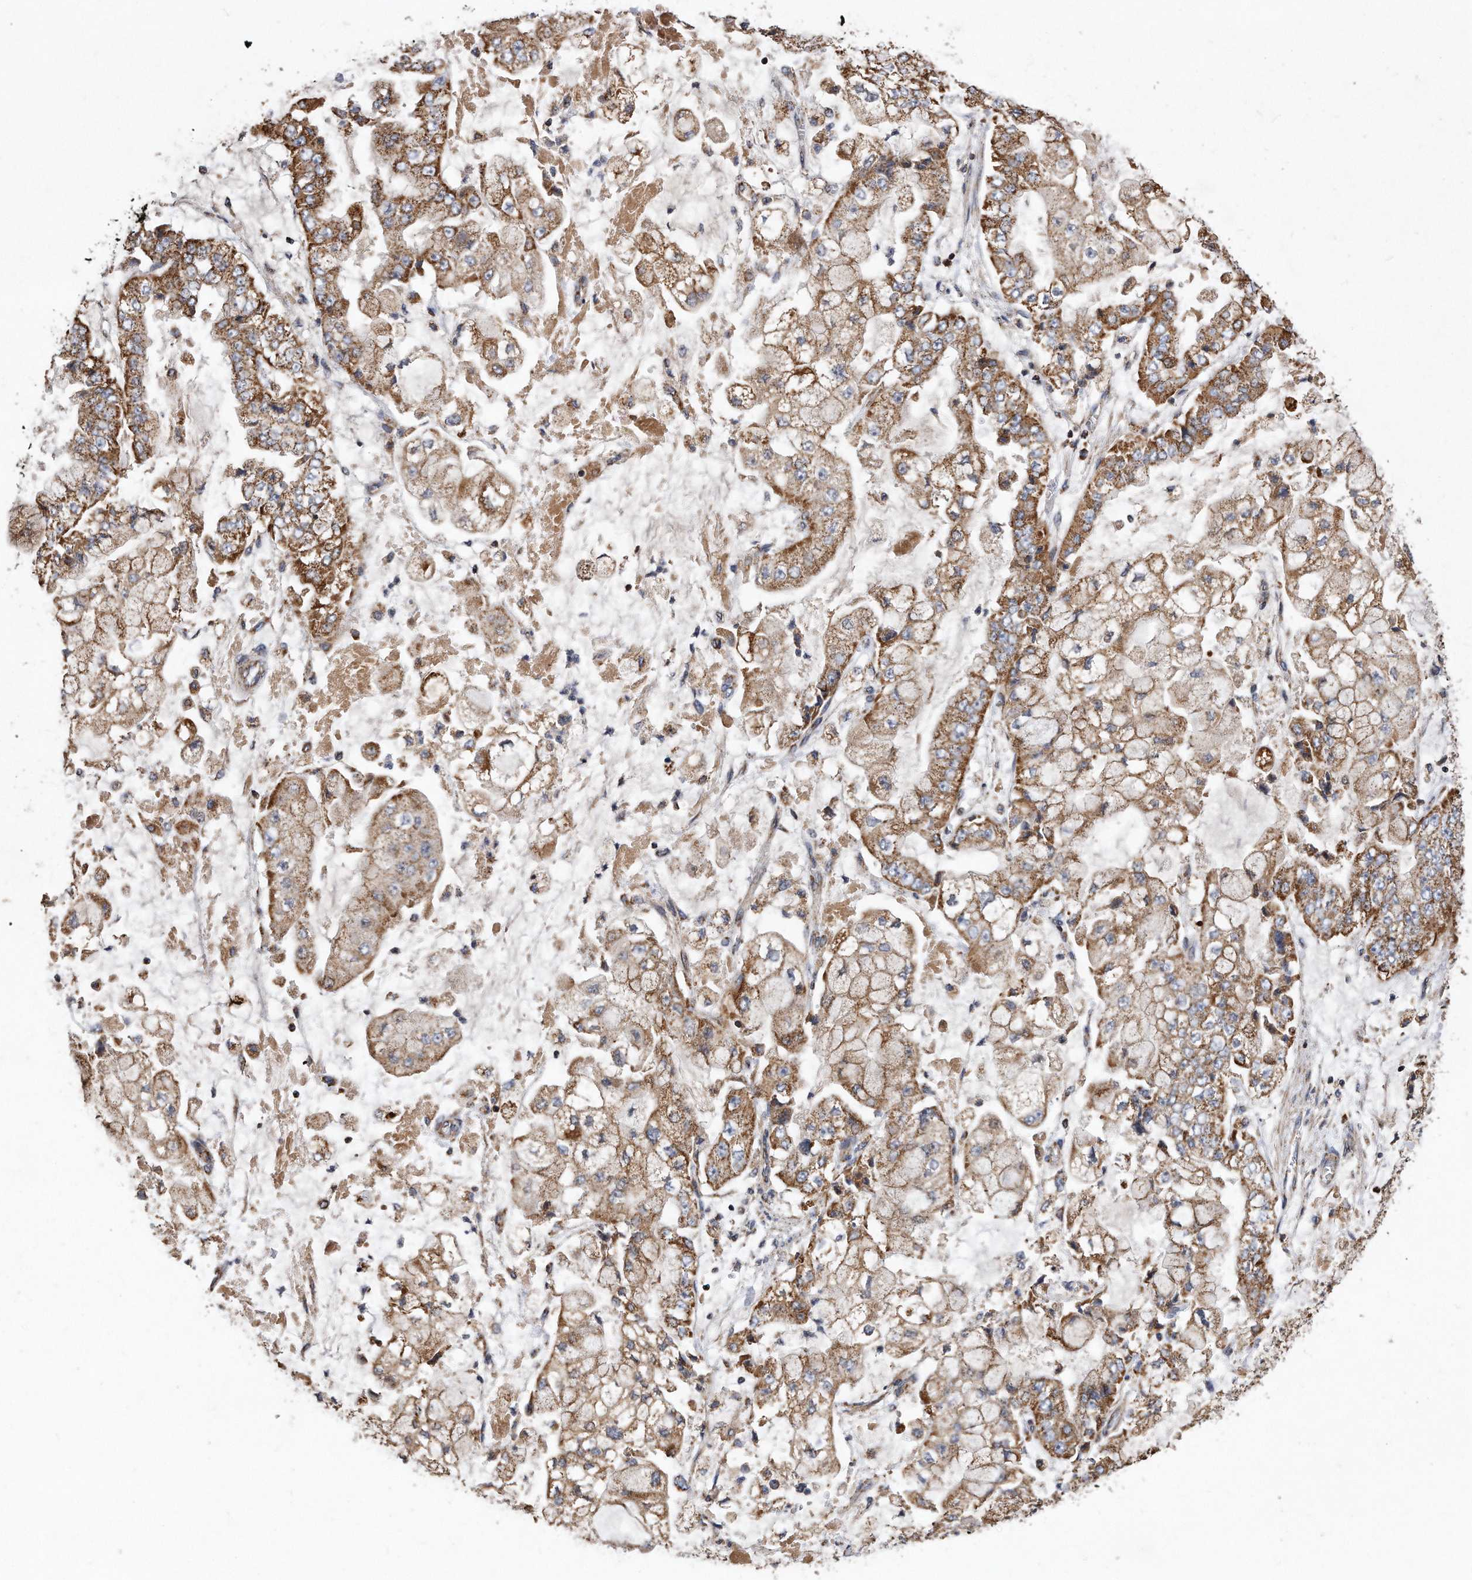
{"staining": {"intensity": "moderate", "quantity": ">75%", "location": "cytoplasmic/membranous"}, "tissue": "stomach cancer", "cell_type": "Tumor cells", "image_type": "cancer", "snomed": [{"axis": "morphology", "description": "Adenocarcinoma, NOS"}, {"axis": "topography", "description": "Stomach"}], "caption": "IHC micrograph of neoplastic tissue: human adenocarcinoma (stomach) stained using immunohistochemistry (IHC) exhibits medium levels of moderate protein expression localized specifically in the cytoplasmic/membranous of tumor cells, appearing as a cytoplasmic/membranous brown color.", "gene": "PPP5C", "patient": {"sex": "male", "age": 76}}